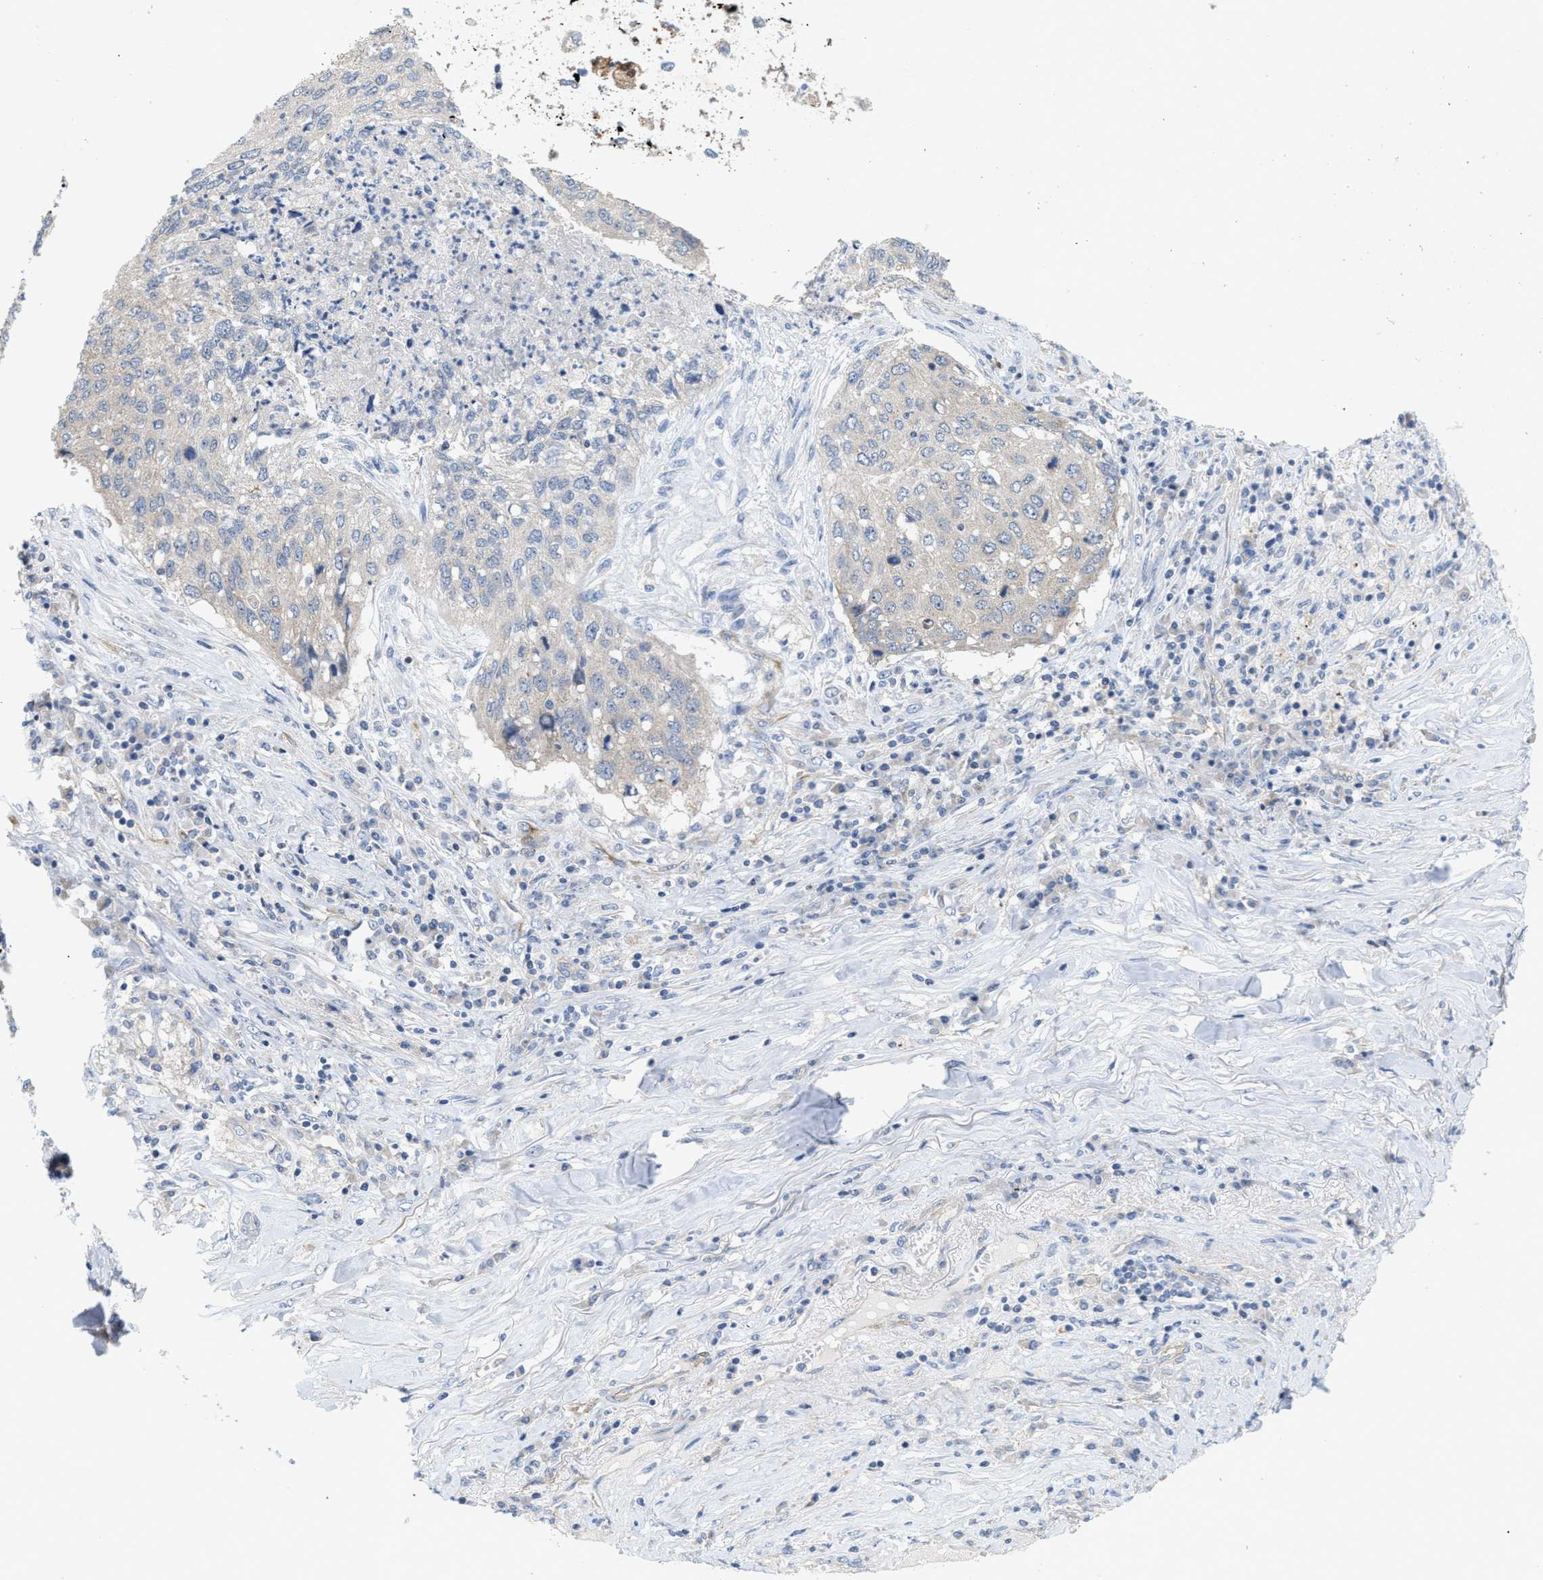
{"staining": {"intensity": "negative", "quantity": "none", "location": "none"}, "tissue": "lung cancer", "cell_type": "Tumor cells", "image_type": "cancer", "snomed": [{"axis": "morphology", "description": "Squamous cell carcinoma, NOS"}, {"axis": "topography", "description": "Lung"}], "caption": "Tumor cells show no significant positivity in squamous cell carcinoma (lung).", "gene": "UBAP2", "patient": {"sex": "female", "age": 63}}